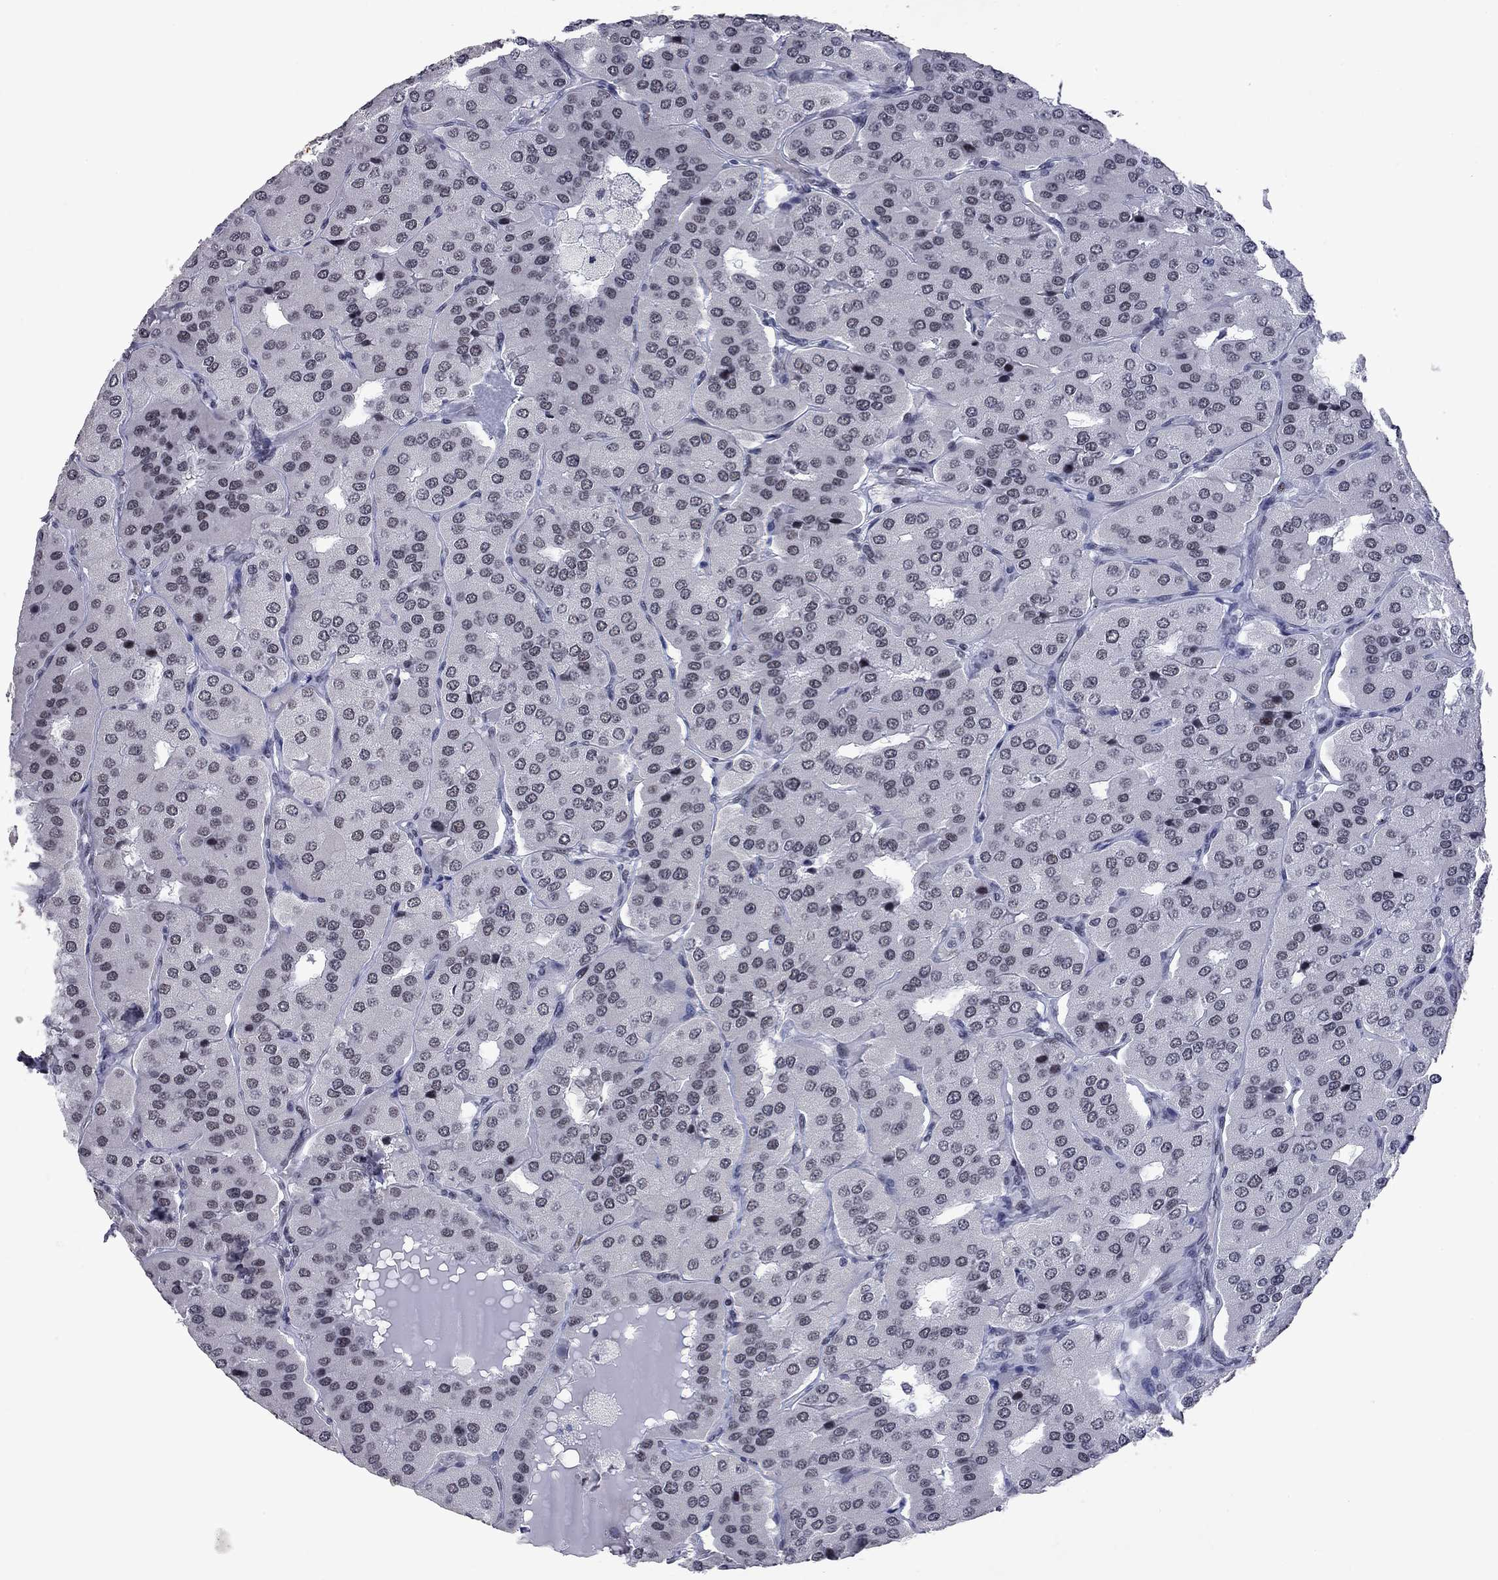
{"staining": {"intensity": "negative", "quantity": "none", "location": "none"}, "tissue": "parathyroid gland", "cell_type": "Glandular cells", "image_type": "normal", "snomed": [{"axis": "morphology", "description": "Normal tissue, NOS"}, {"axis": "morphology", "description": "Adenoma, NOS"}, {"axis": "topography", "description": "Parathyroid gland"}], "caption": "Immunohistochemistry (IHC) of normal human parathyroid gland exhibits no expression in glandular cells. (DAB (3,3'-diaminobenzidine) immunohistochemistry (IHC) visualized using brightfield microscopy, high magnification).", "gene": "ZBTB47", "patient": {"sex": "female", "age": 86}}